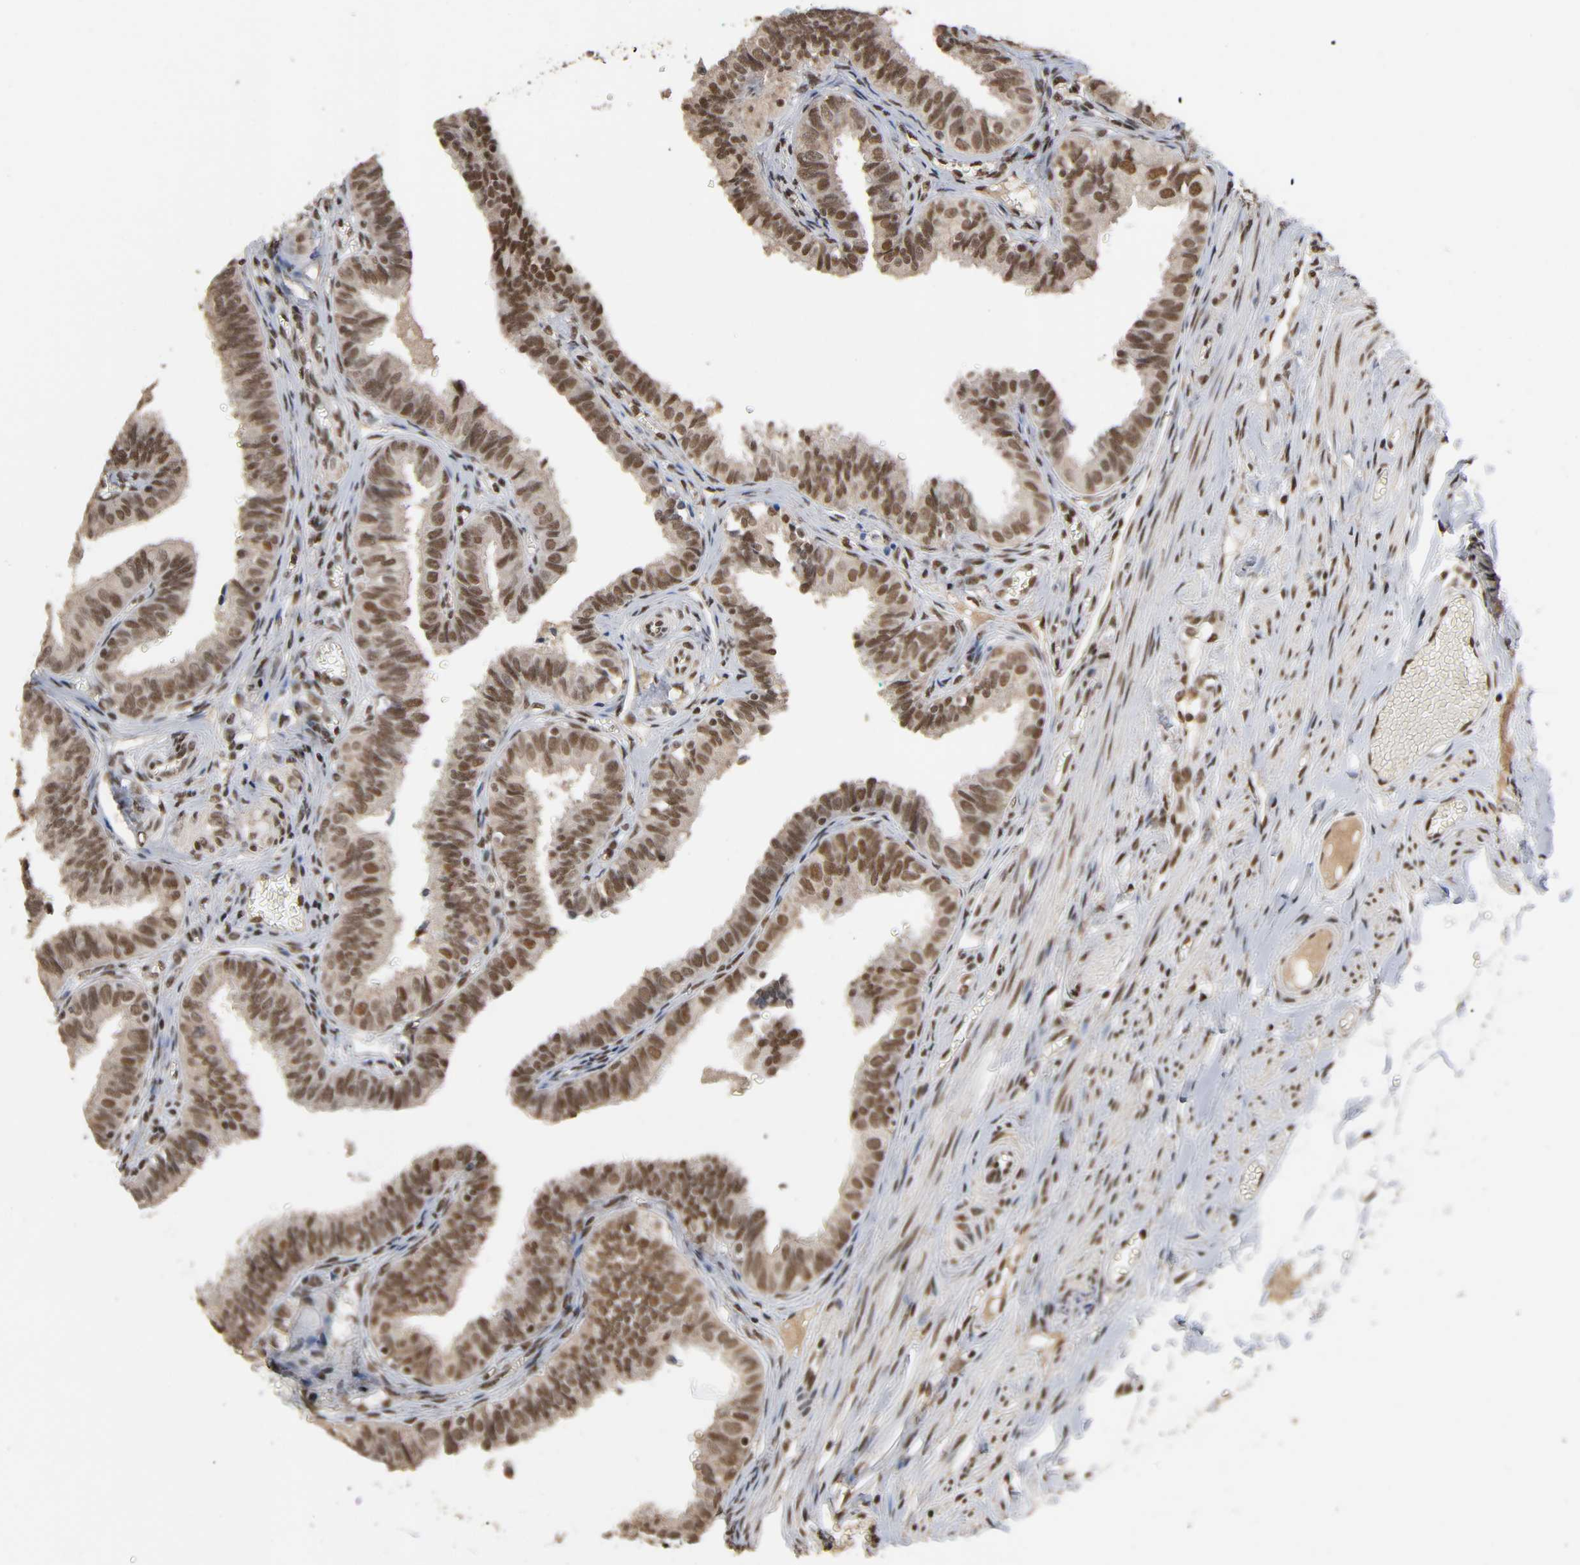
{"staining": {"intensity": "strong", "quantity": ">75%", "location": "nuclear"}, "tissue": "fallopian tube", "cell_type": "Glandular cells", "image_type": "normal", "snomed": [{"axis": "morphology", "description": "Normal tissue, NOS"}, {"axis": "topography", "description": "Fallopian tube"}], "caption": "Immunohistochemistry (DAB) staining of unremarkable human fallopian tube exhibits strong nuclear protein expression in approximately >75% of glandular cells. (IHC, brightfield microscopy, high magnification).", "gene": "ZNF384", "patient": {"sex": "female", "age": 46}}